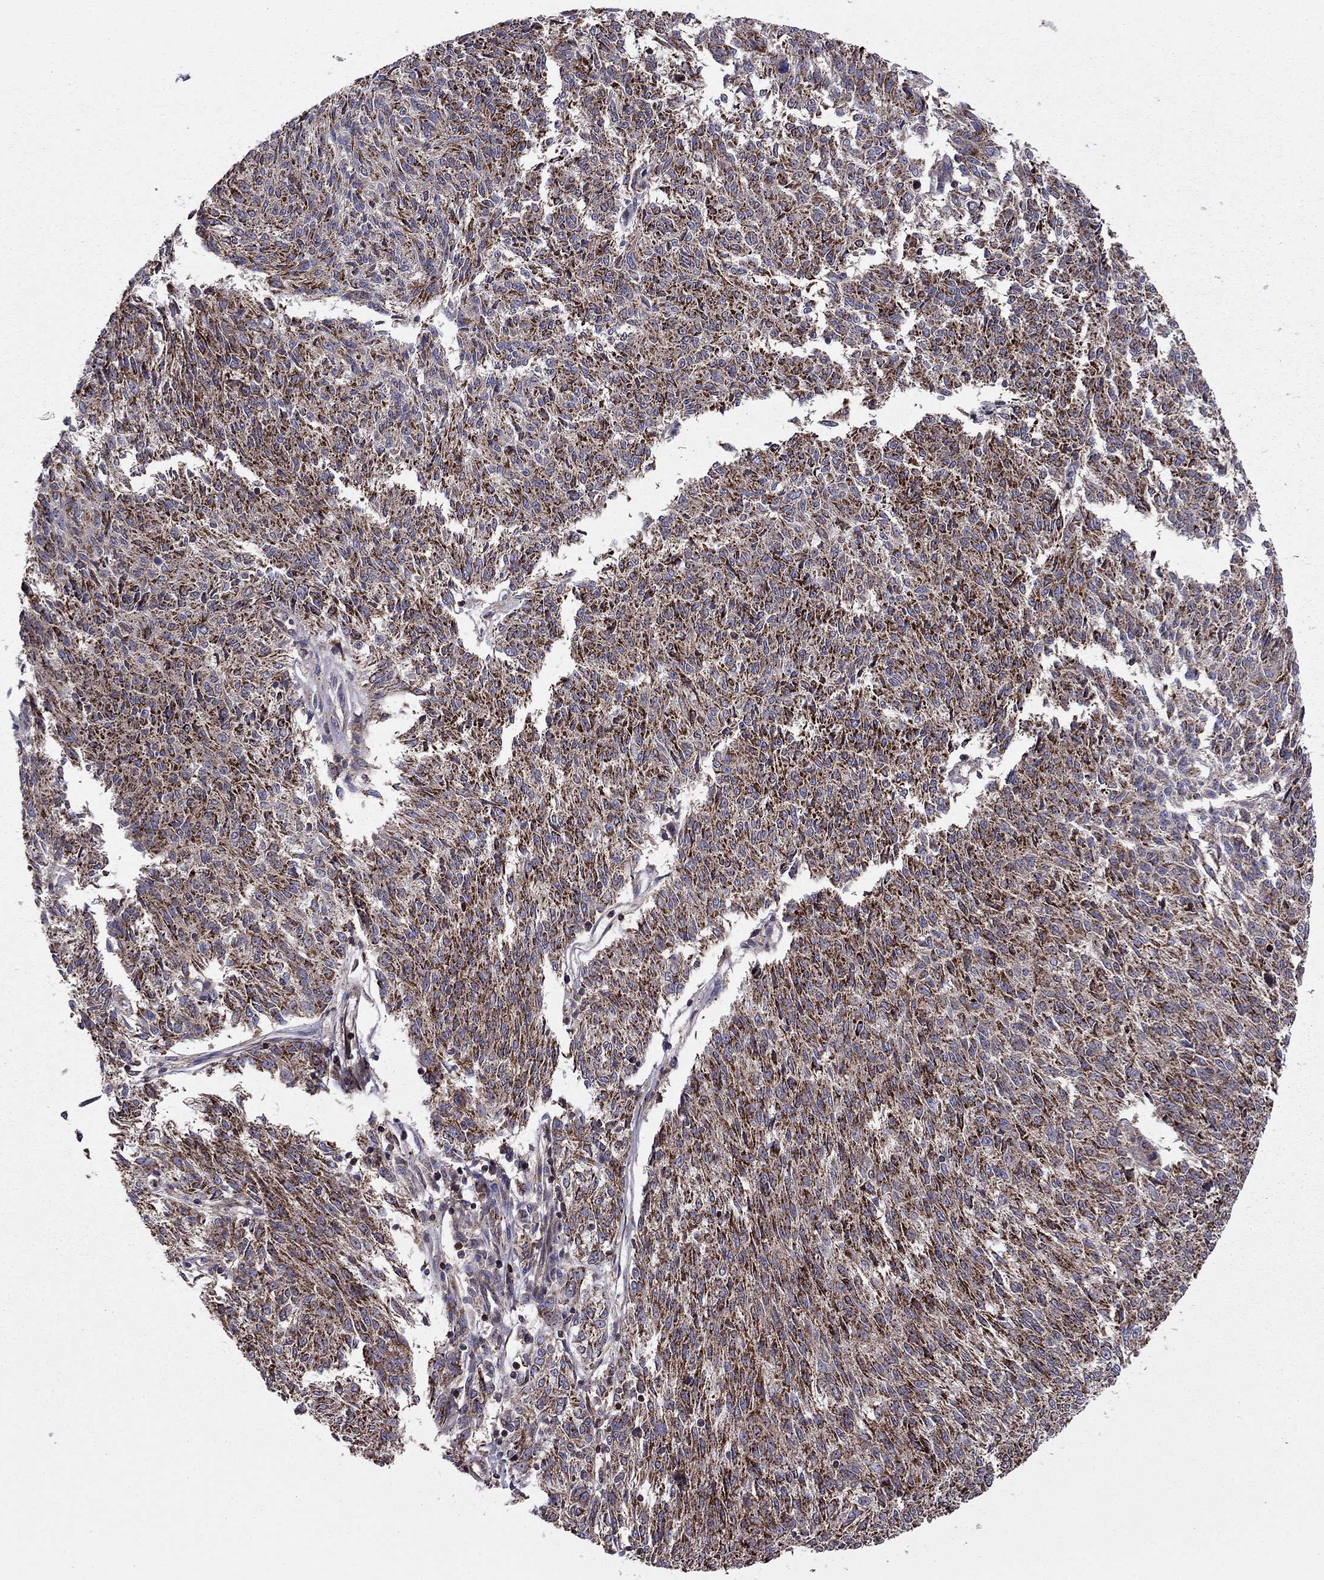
{"staining": {"intensity": "moderate", "quantity": ">75%", "location": "cytoplasmic/membranous"}, "tissue": "melanoma", "cell_type": "Tumor cells", "image_type": "cancer", "snomed": [{"axis": "morphology", "description": "Malignant melanoma, NOS"}, {"axis": "topography", "description": "Skin"}], "caption": "Malignant melanoma was stained to show a protein in brown. There is medium levels of moderate cytoplasmic/membranous positivity in about >75% of tumor cells.", "gene": "ALG6", "patient": {"sex": "female", "age": 72}}